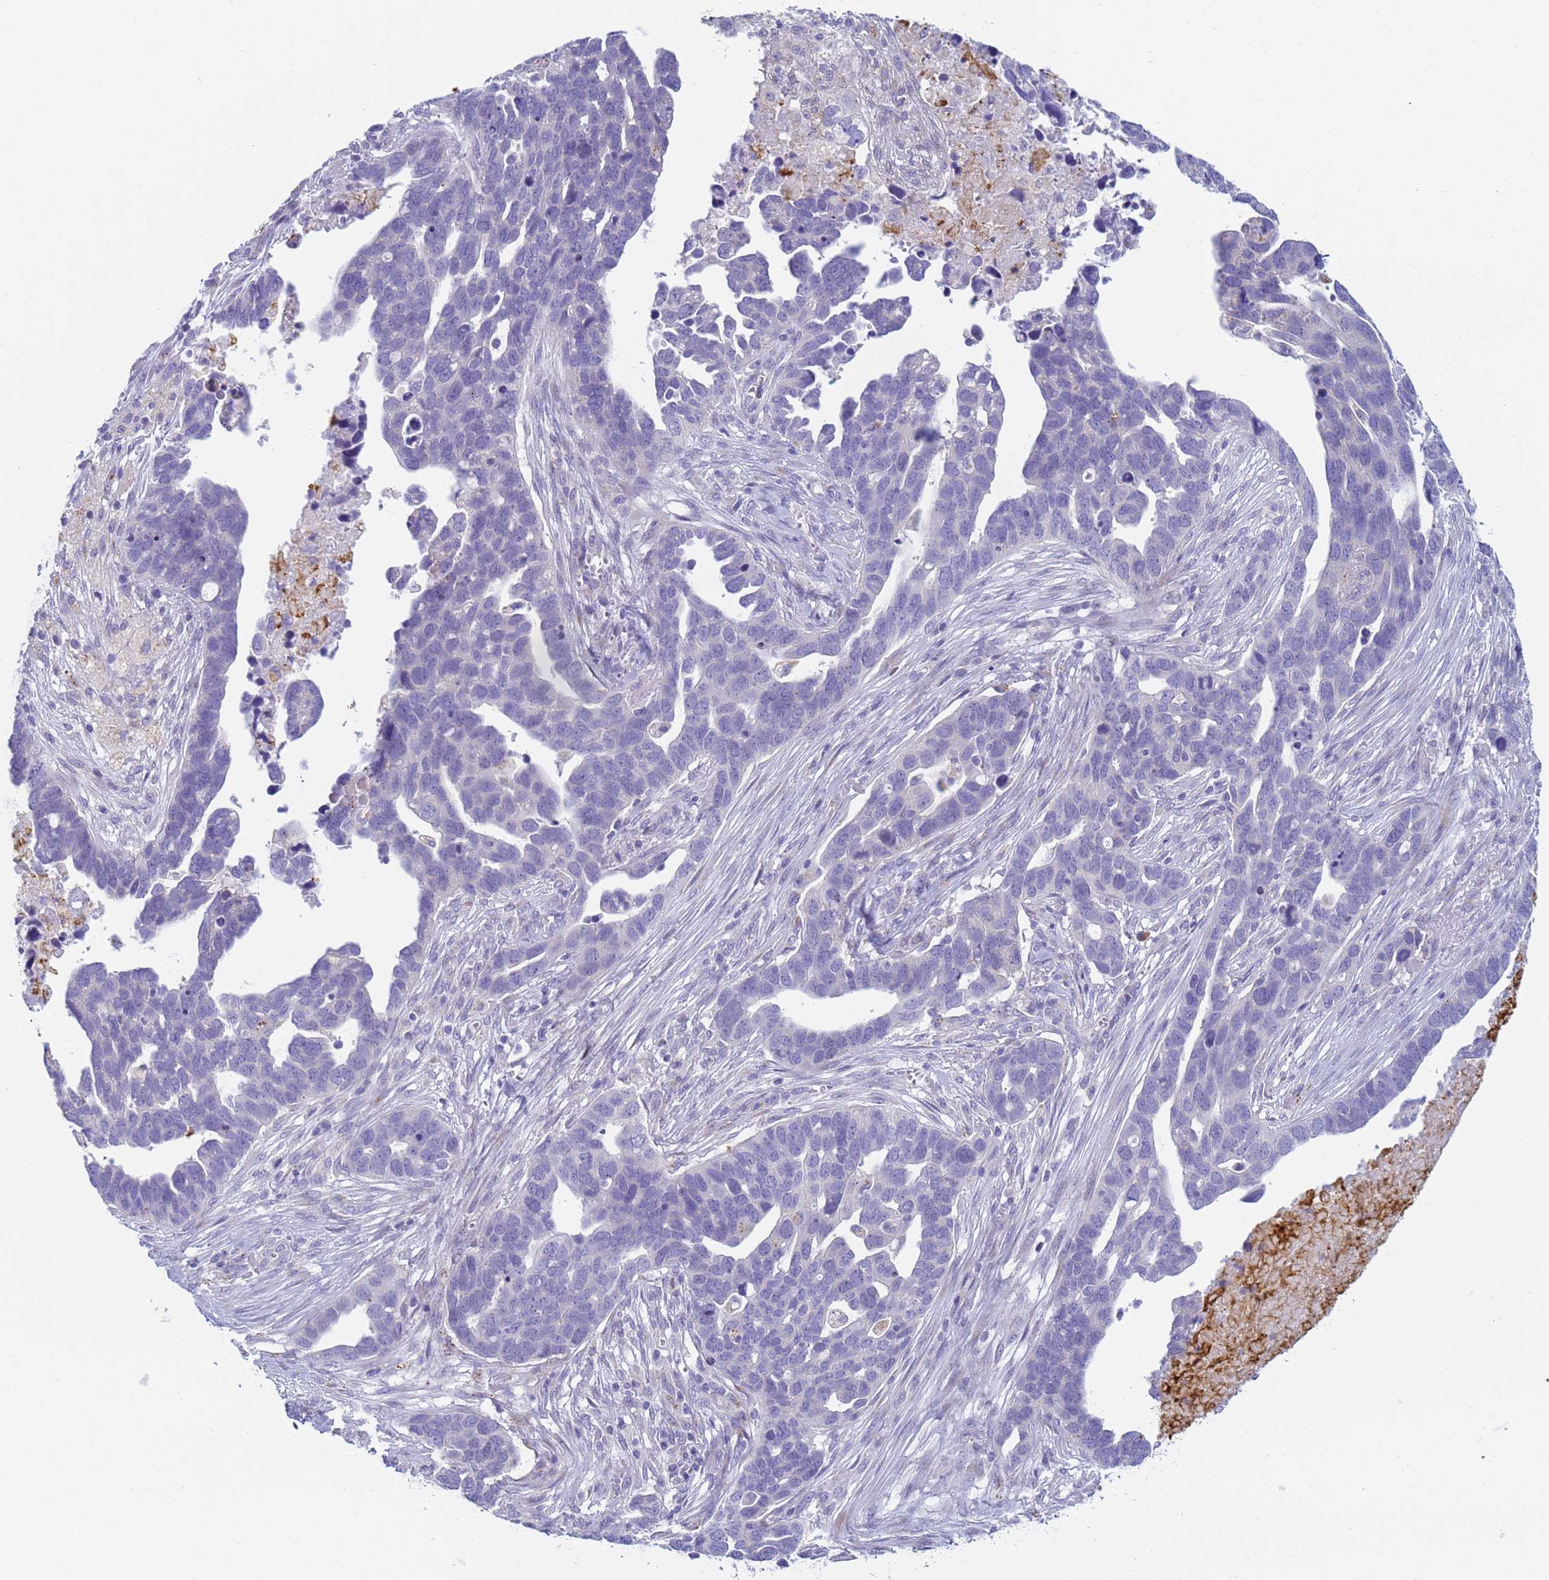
{"staining": {"intensity": "negative", "quantity": "none", "location": "none"}, "tissue": "ovarian cancer", "cell_type": "Tumor cells", "image_type": "cancer", "snomed": [{"axis": "morphology", "description": "Cystadenocarcinoma, serous, NOS"}, {"axis": "topography", "description": "Ovary"}], "caption": "IHC of ovarian cancer reveals no positivity in tumor cells.", "gene": "CR1", "patient": {"sex": "female", "age": 54}}